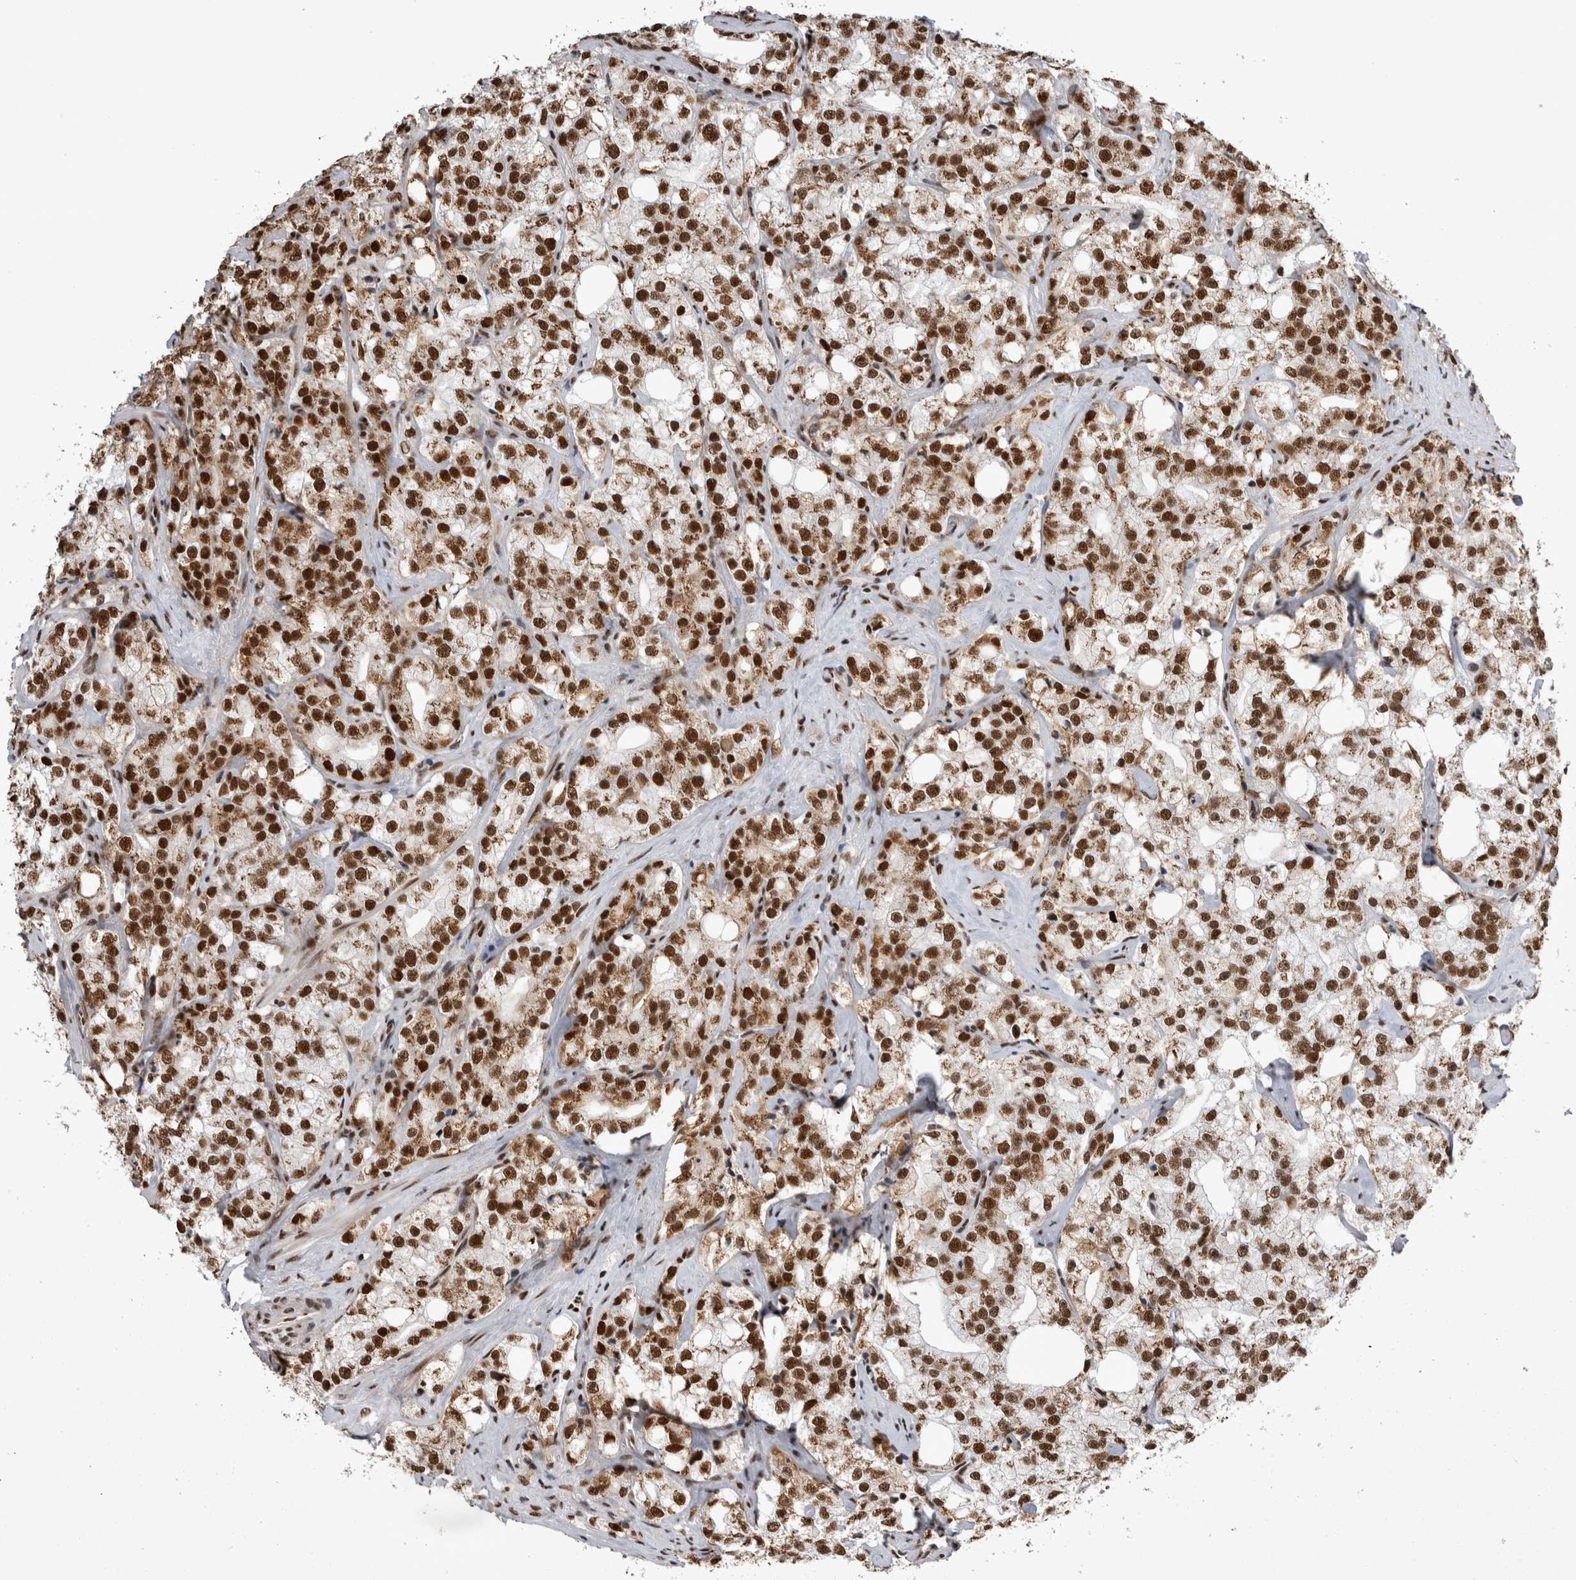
{"staining": {"intensity": "strong", "quantity": ">75%", "location": "nuclear"}, "tissue": "prostate cancer", "cell_type": "Tumor cells", "image_type": "cancer", "snomed": [{"axis": "morphology", "description": "Adenocarcinoma, High grade"}, {"axis": "topography", "description": "Prostate"}], "caption": "Prostate cancer (adenocarcinoma (high-grade)) stained for a protein (brown) exhibits strong nuclear positive expression in about >75% of tumor cells.", "gene": "EYA2", "patient": {"sex": "male", "age": 64}}